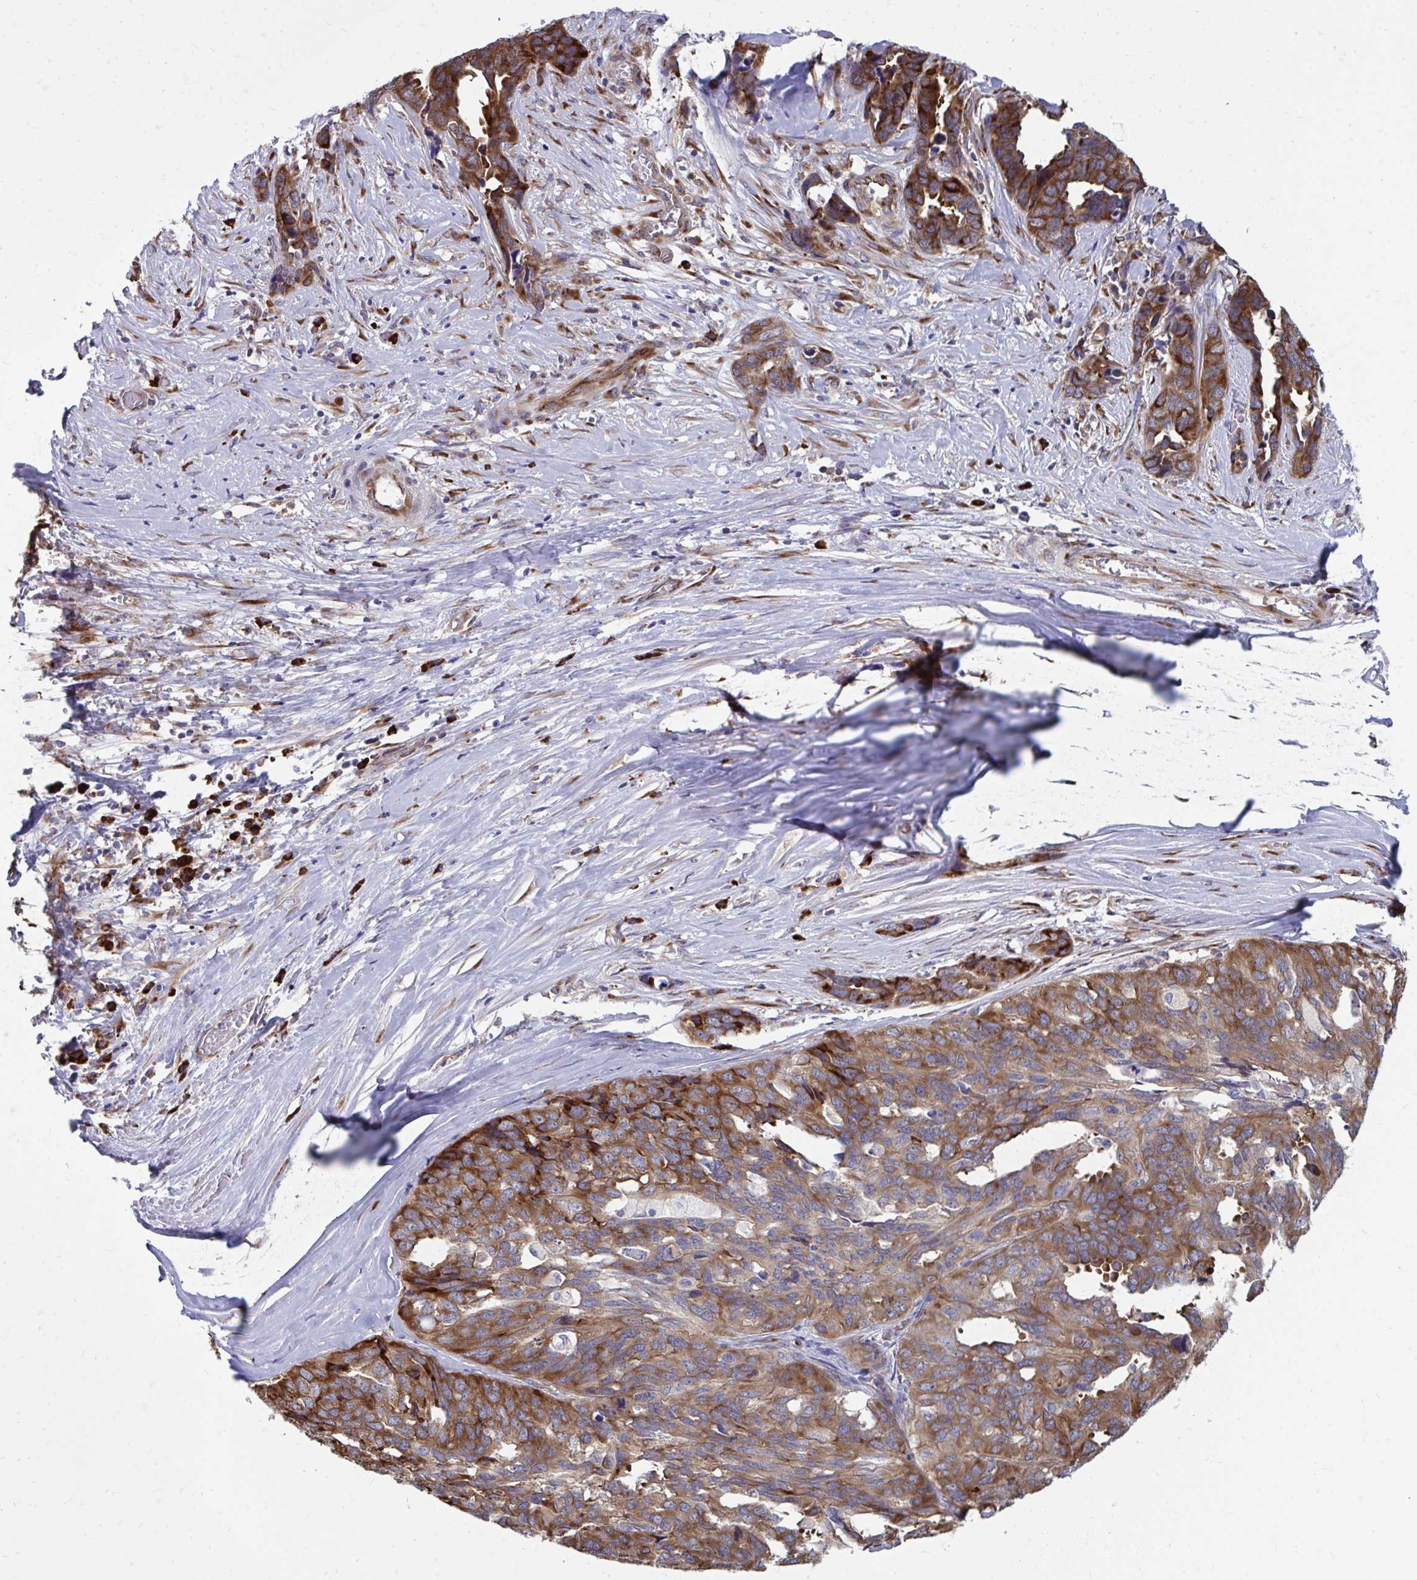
{"staining": {"intensity": "strong", "quantity": ">75%", "location": "cytoplasmic/membranous"}, "tissue": "ovarian cancer", "cell_type": "Tumor cells", "image_type": "cancer", "snomed": [{"axis": "morphology", "description": "Cystadenocarcinoma, serous, NOS"}, {"axis": "topography", "description": "Ovary"}], "caption": "Immunohistochemistry (DAB (3,3'-diaminobenzidine)) staining of human serous cystadenocarcinoma (ovarian) displays strong cytoplasmic/membranous protein positivity in approximately >75% of tumor cells.", "gene": "SELENON", "patient": {"sex": "female", "age": 64}}